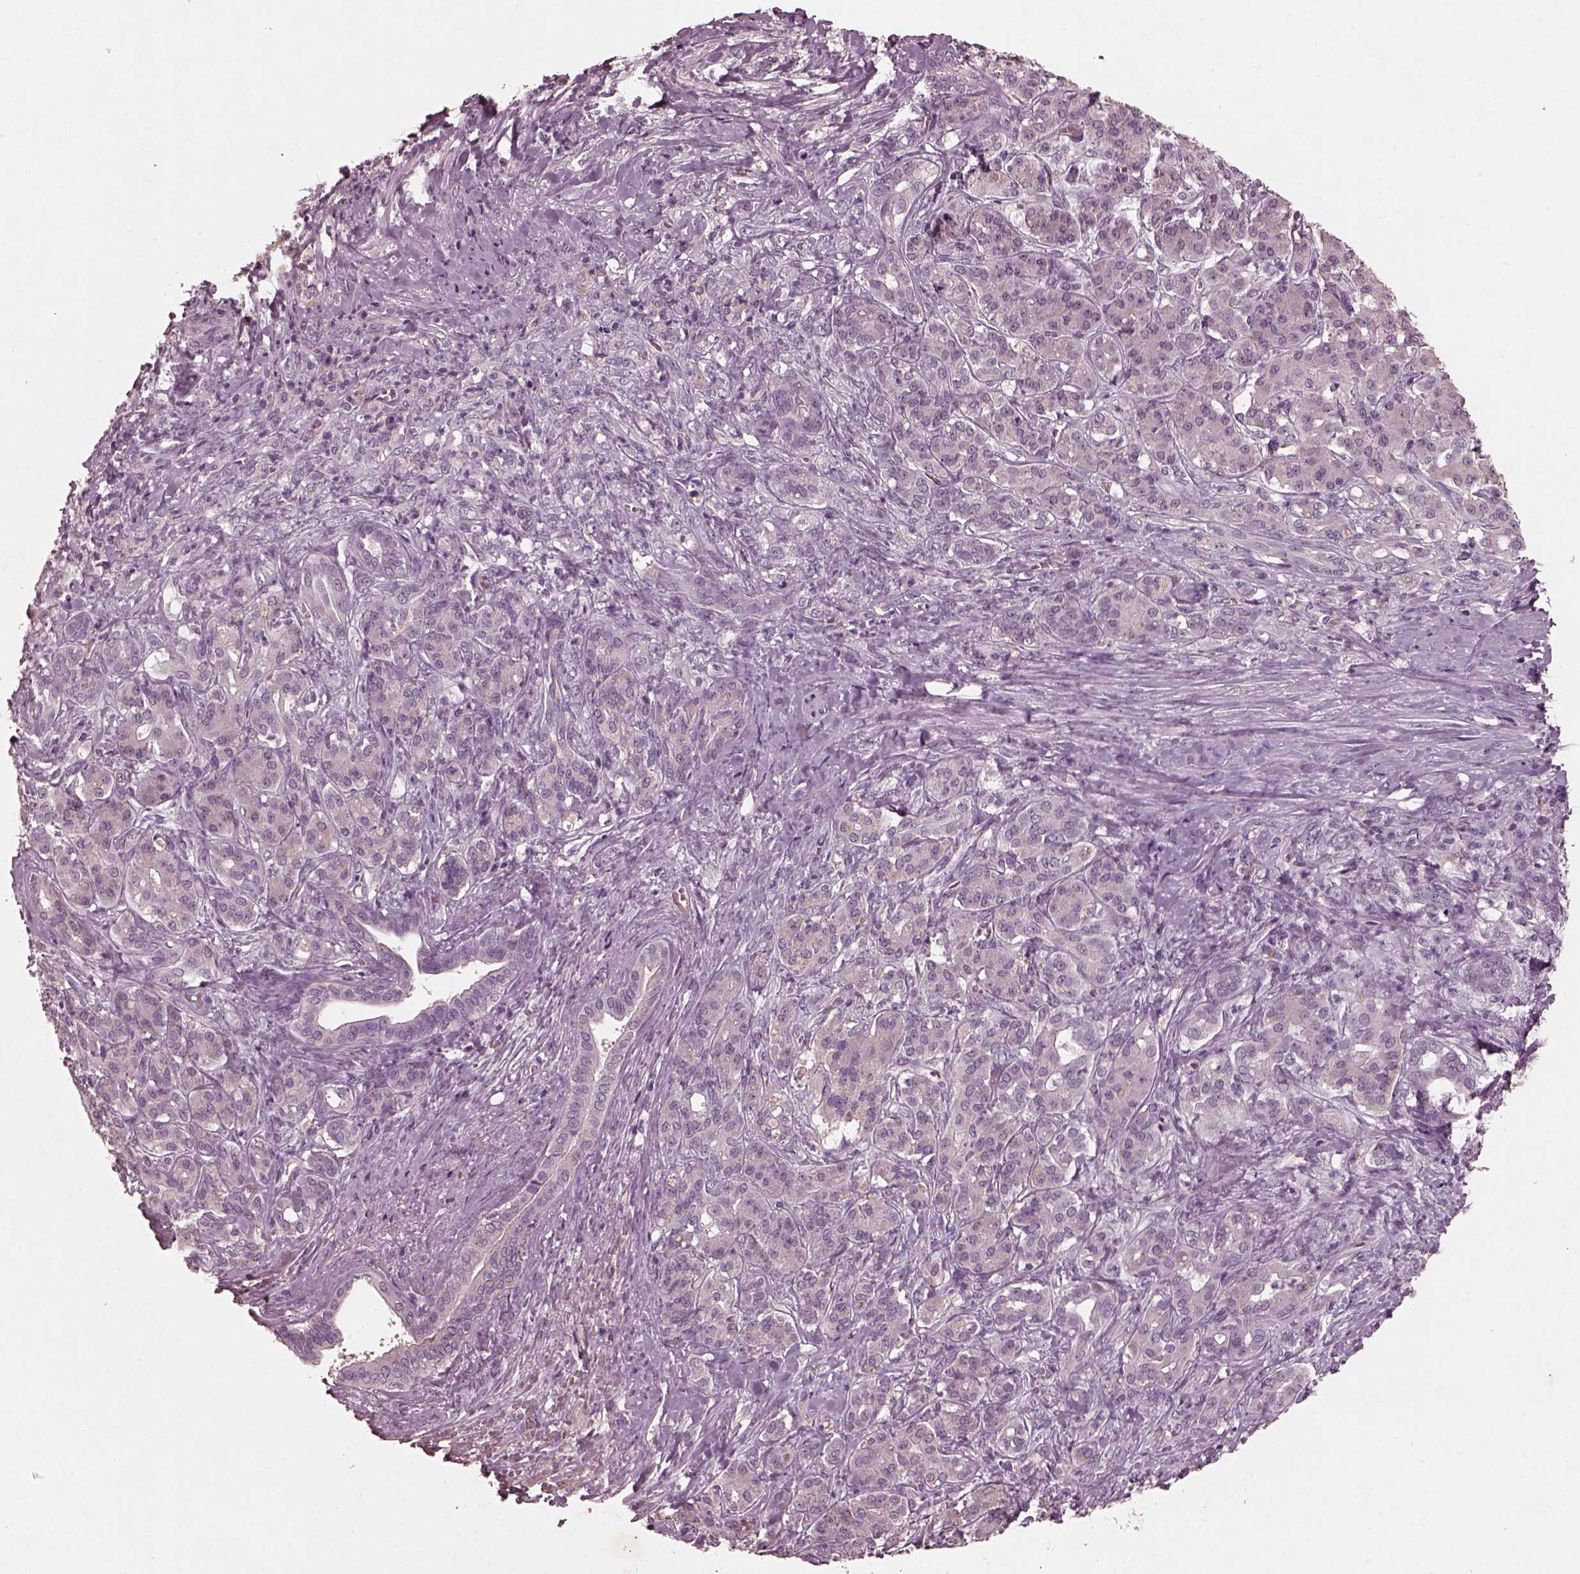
{"staining": {"intensity": "negative", "quantity": "none", "location": "none"}, "tissue": "pancreatic cancer", "cell_type": "Tumor cells", "image_type": "cancer", "snomed": [{"axis": "morphology", "description": "Normal tissue, NOS"}, {"axis": "morphology", "description": "Inflammation, NOS"}, {"axis": "morphology", "description": "Adenocarcinoma, NOS"}, {"axis": "topography", "description": "Pancreas"}], "caption": "High magnification brightfield microscopy of pancreatic cancer (adenocarcinoma) stained with DAB (3,3'-diaminobenzidine) (brown) and counterstained with hematoxylin (blue): tumor cells show no significant positivity. The staining is performed using DAB brown chromogen with nuclei counter-stained in using hematoxylin.", "gene": "FRRS1L", "patient": {"sex": "male", "age": 57}}